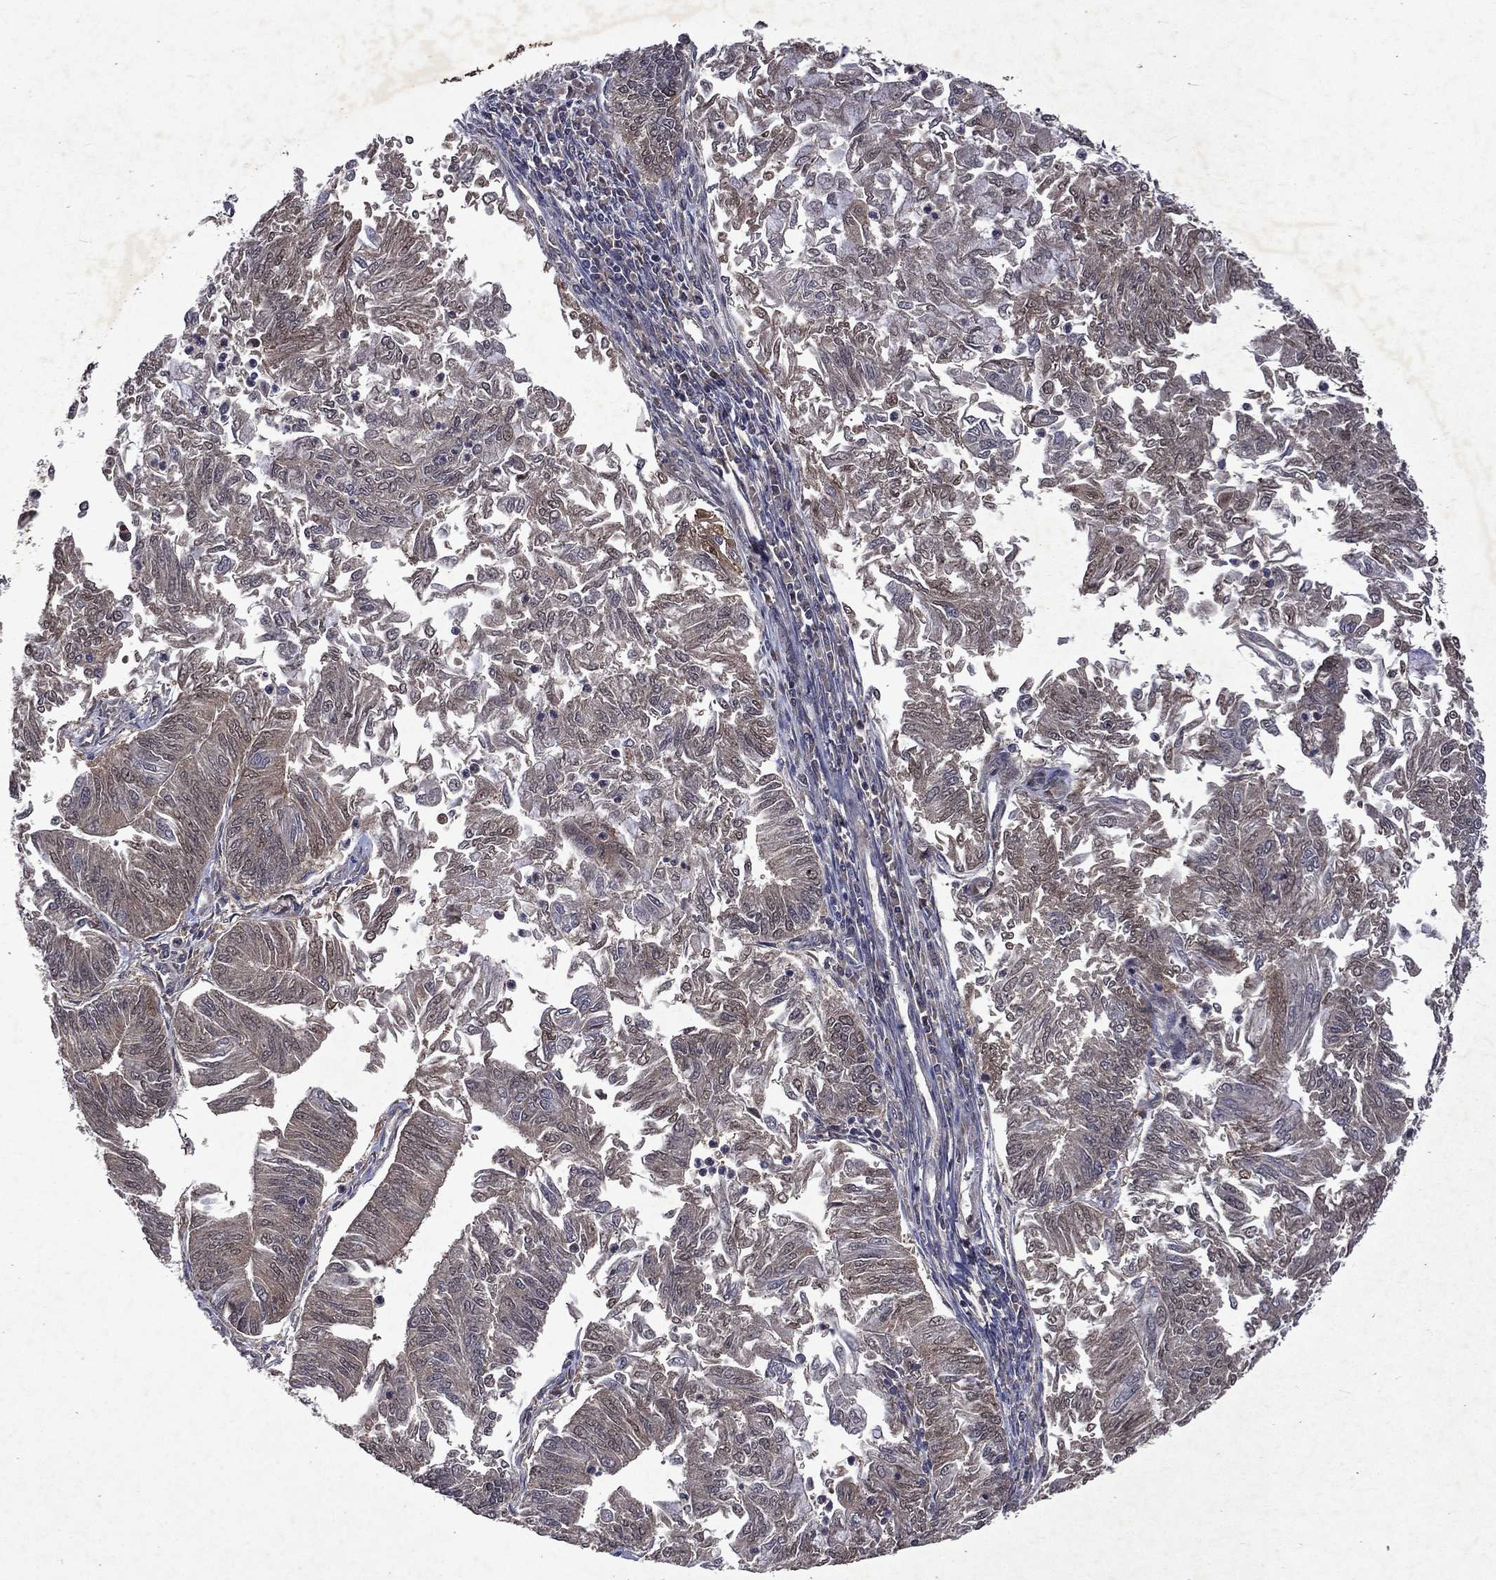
{"staining": {"intensity": "weak", "quantity": "<25%", "location": "cytoplasmic/membranous"}, "tissue": "endometrial cancer", "cell_type": "Tumor cells", "image_type": "cancer", "snomed": [{"axis": "morphology", "description": "Adenocarcinoma, NOS"}, {"axis": "topography", "description": "Endometrium"}], "caption": "DAB immunohistochemical staining of endometrial adenocarcinoma displays no significant positivity in tumor cells.", "gene": "MTAP", "patient": {"sex": "female", "age": 59}}